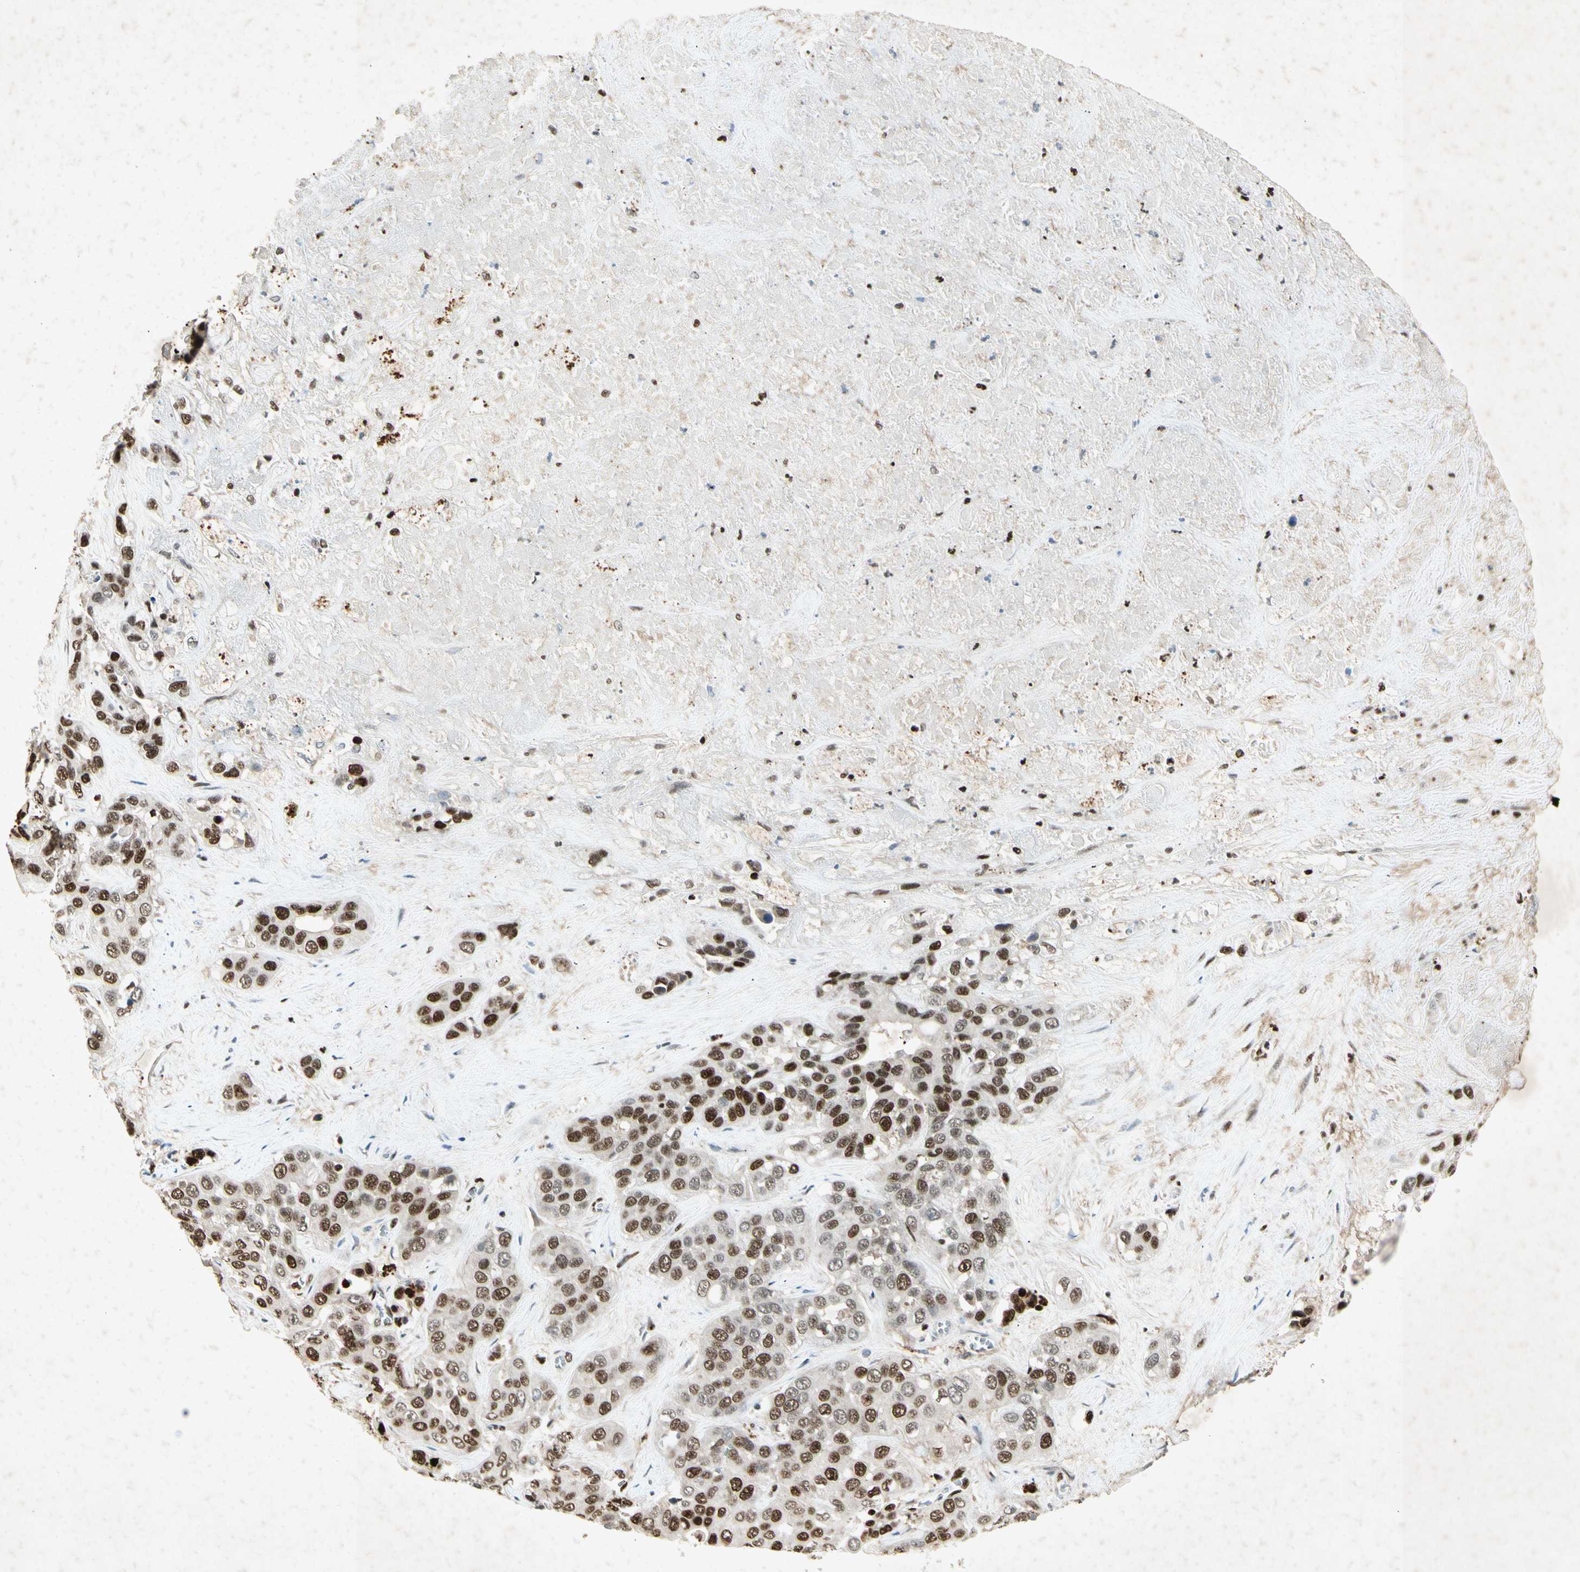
{"staining": {"intensity": "strong", "quantity": ">75%", "location": "nuclear"}, "tissue": "liver cancer", "cell_type": "Tumor cells", "image_type": "cancer", "snomed": [{"axis": "morphology", "description": "Cholangiocarcinoma"}, {"axis": "topography", "description": "Liver"}], "caption": "An immunohistochemistry histopathology image of tumor tissue is shown. Protein staining in brown labels strong nuclear positivity in cholangiocarcinoma (liver) within tumor cells.", "gene": "RNF43", "patient": {"sex": "female", "age": 52}}